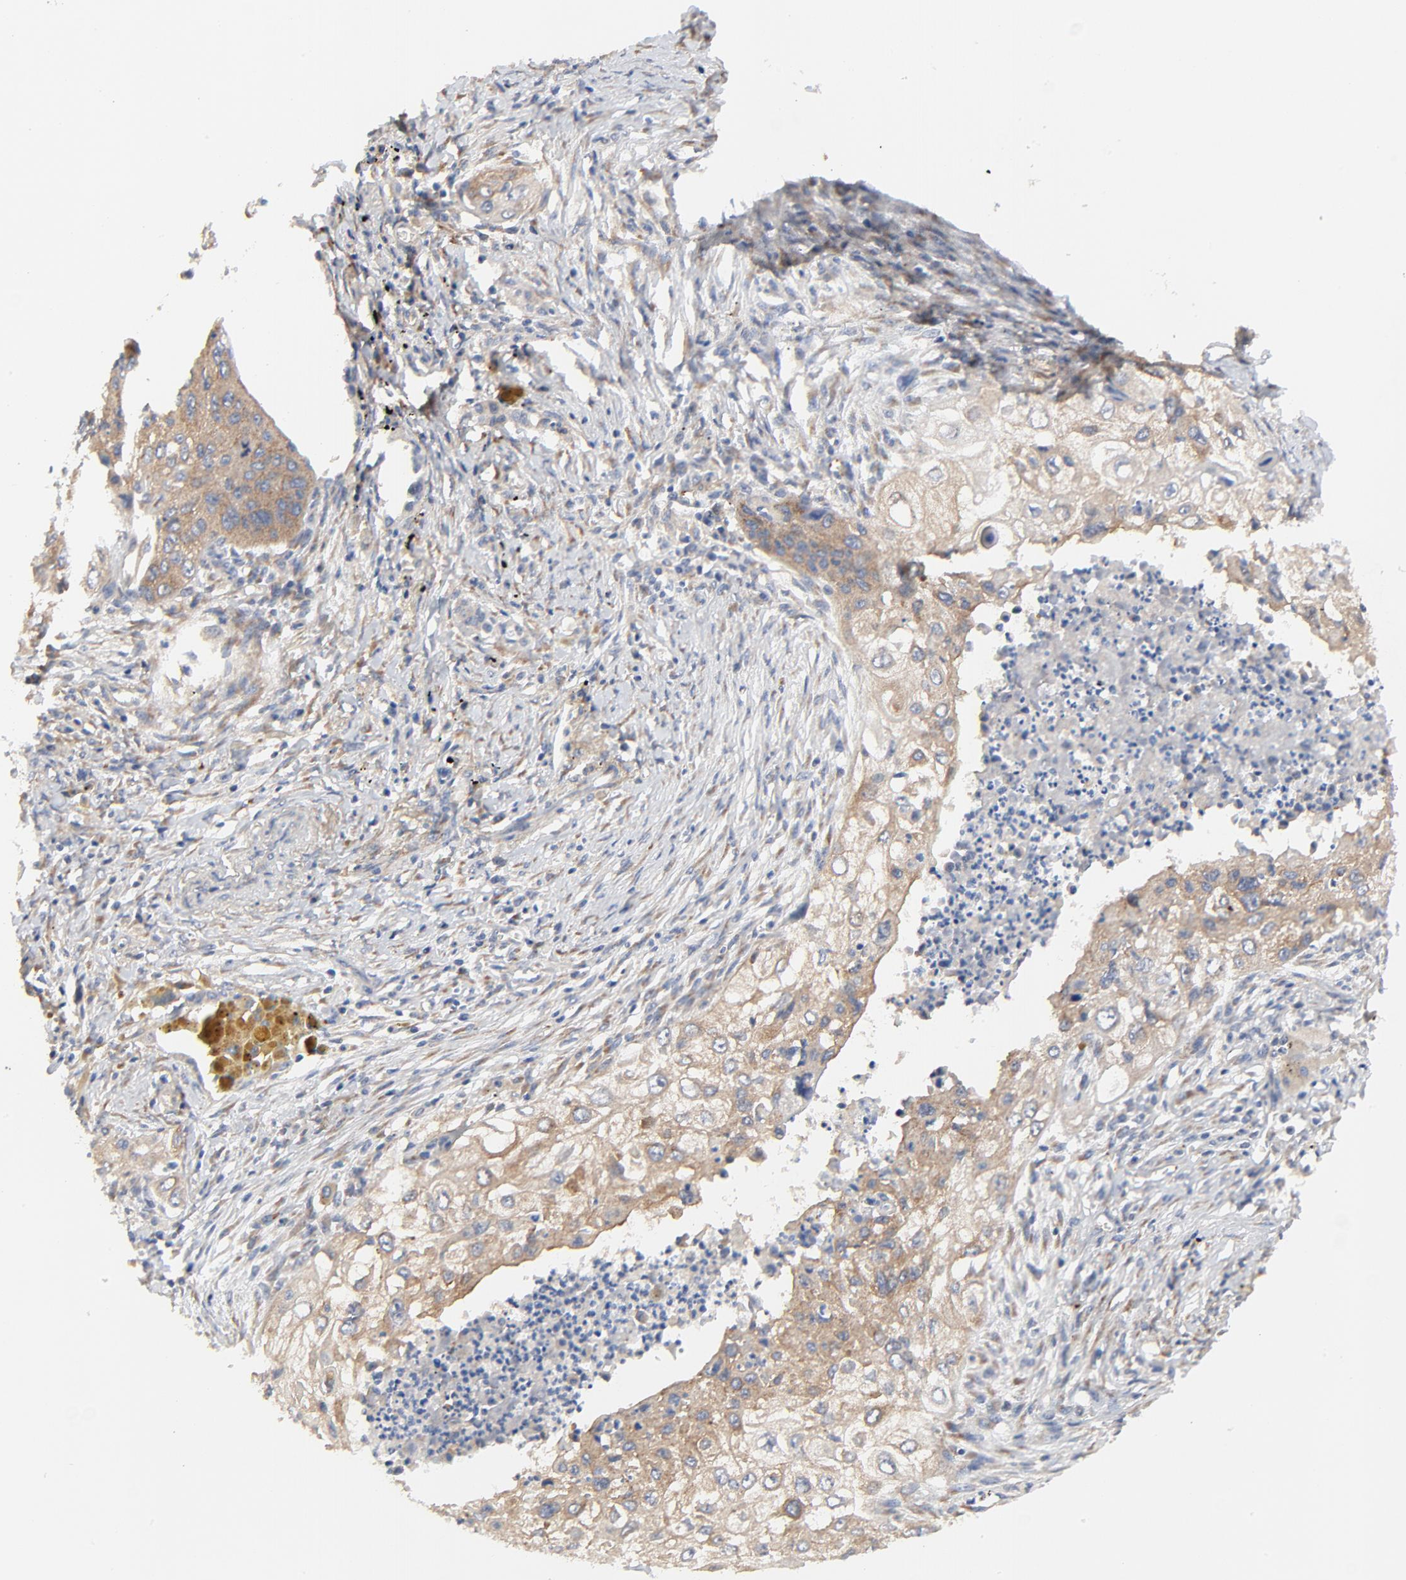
{"staining": {"intensity": "moderate", "quantity": "25%-75%", "location": "cytoplasmic/membranous"}, "tissue": "lung cancer", "cell_type": "Tumor cells", "image_type": "cancer", "snomed": [{"axis": "morphology", "description": "Squamous cell carcinoma, NOS"}, {"axis": "topography", "description": "Lung"}], "caption": "Immunohistochemistry (IHC) of lung cancer (squamous cell carcinoma) shows medium levels of moderate cytoplasmic/membranous expression in approximately 25%-75% of tumor cells.", "gene": "VAV2", "patient": {"sex": "male", "age": 71}}